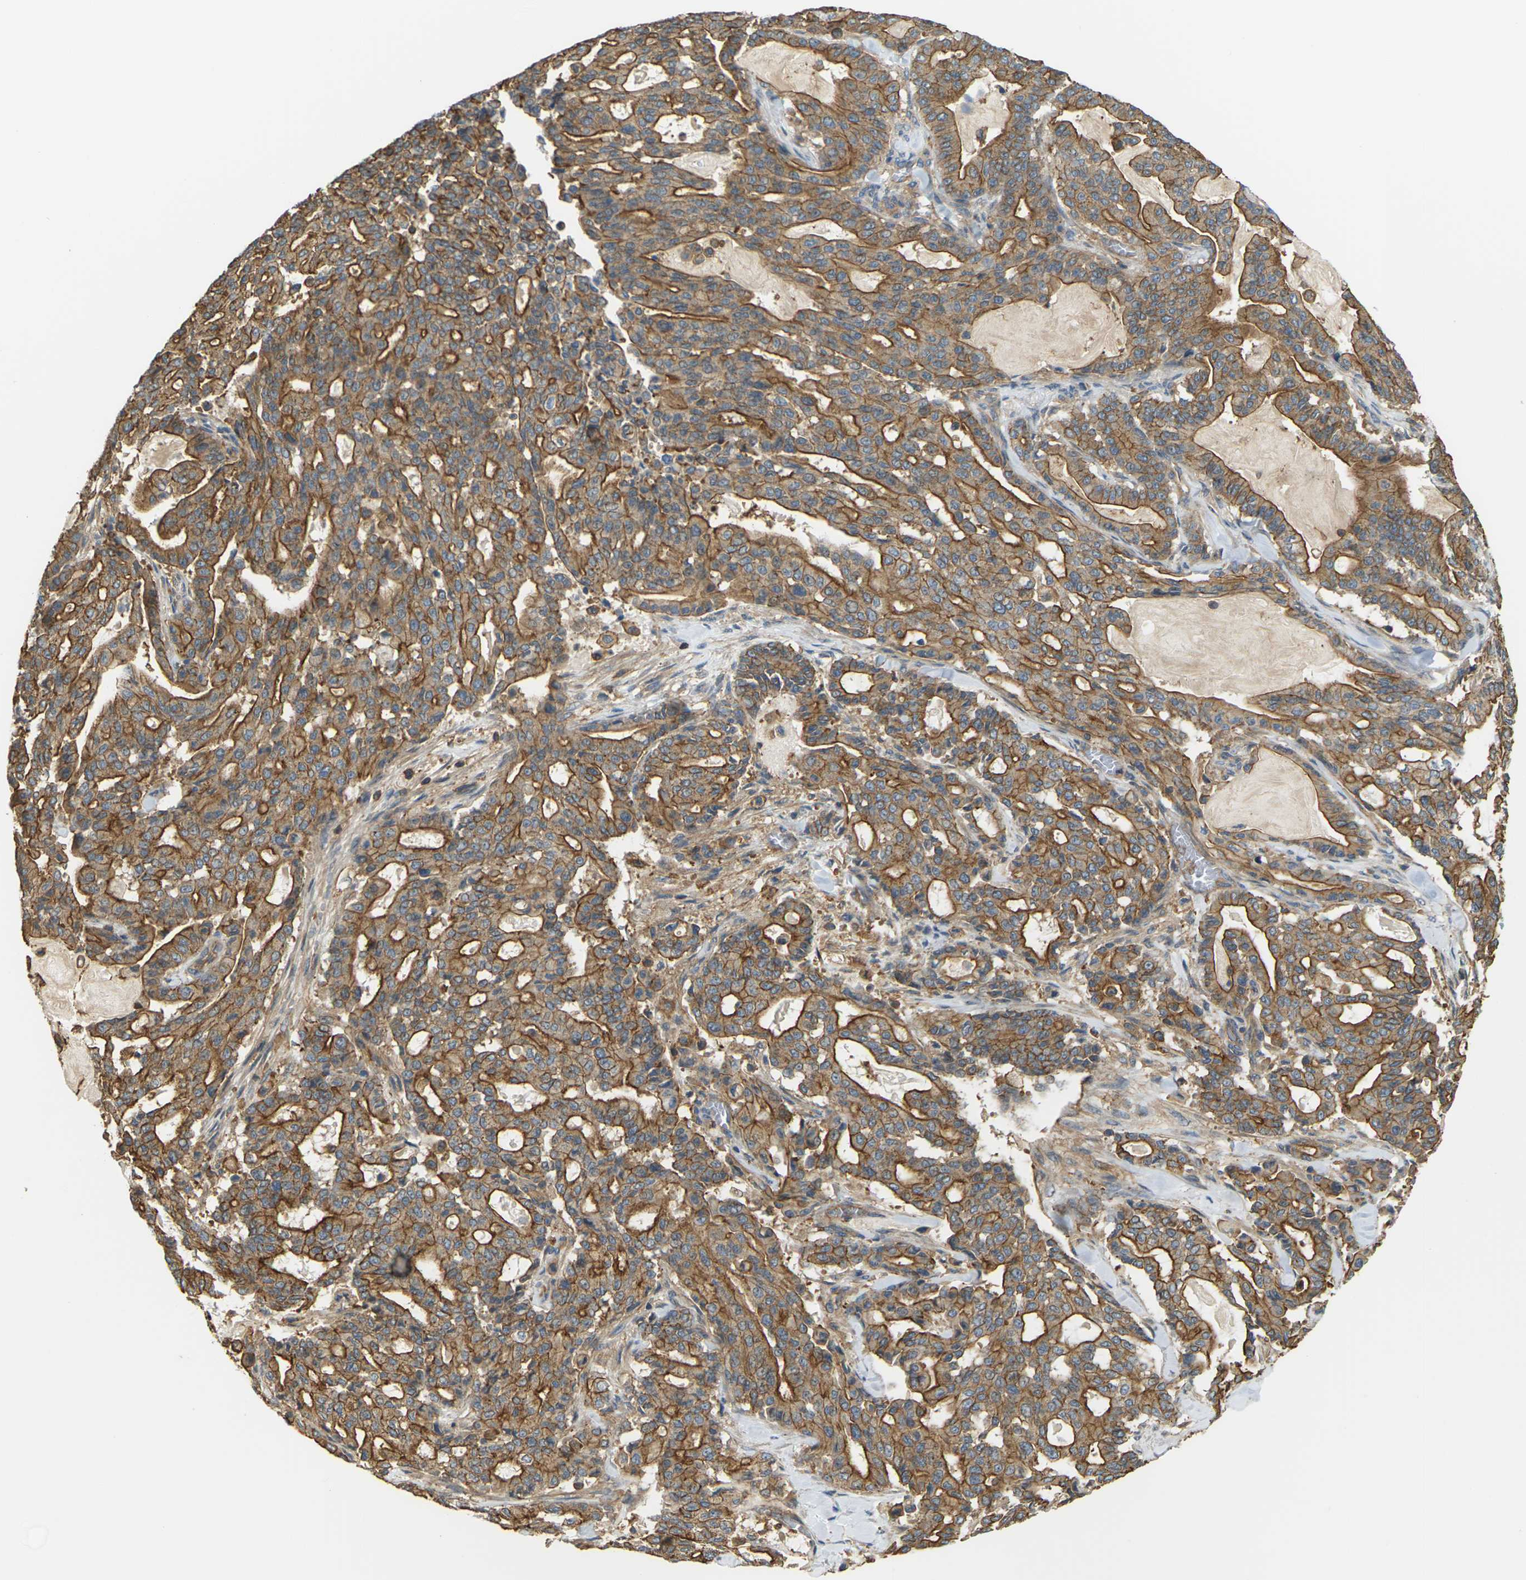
{"staining": {"intensity": "moderate", "quantity": ">75%", "location": "cytoplasmic/membranous"}, "tissue": "pancreatic cancer", "cell_type": "Tumor cells", "image_type": "cancer", "snomed": [{"axis": "morphology", "description": "Adenocarcinoma, NOS"}, {"axis": "topography", "description": "Pancreas"}], "caption": "The immunohistochemical stain shows moderate cytoplasmic/membranous expression in tumor cells of adenocarcinoma (pancreatic) tissue. Immunohistochemistry stains the protein of interest in brown and the nuclei are stained blue.", "gene": "IQGAP1", "patient": {"sex": "male", "age": 63}}